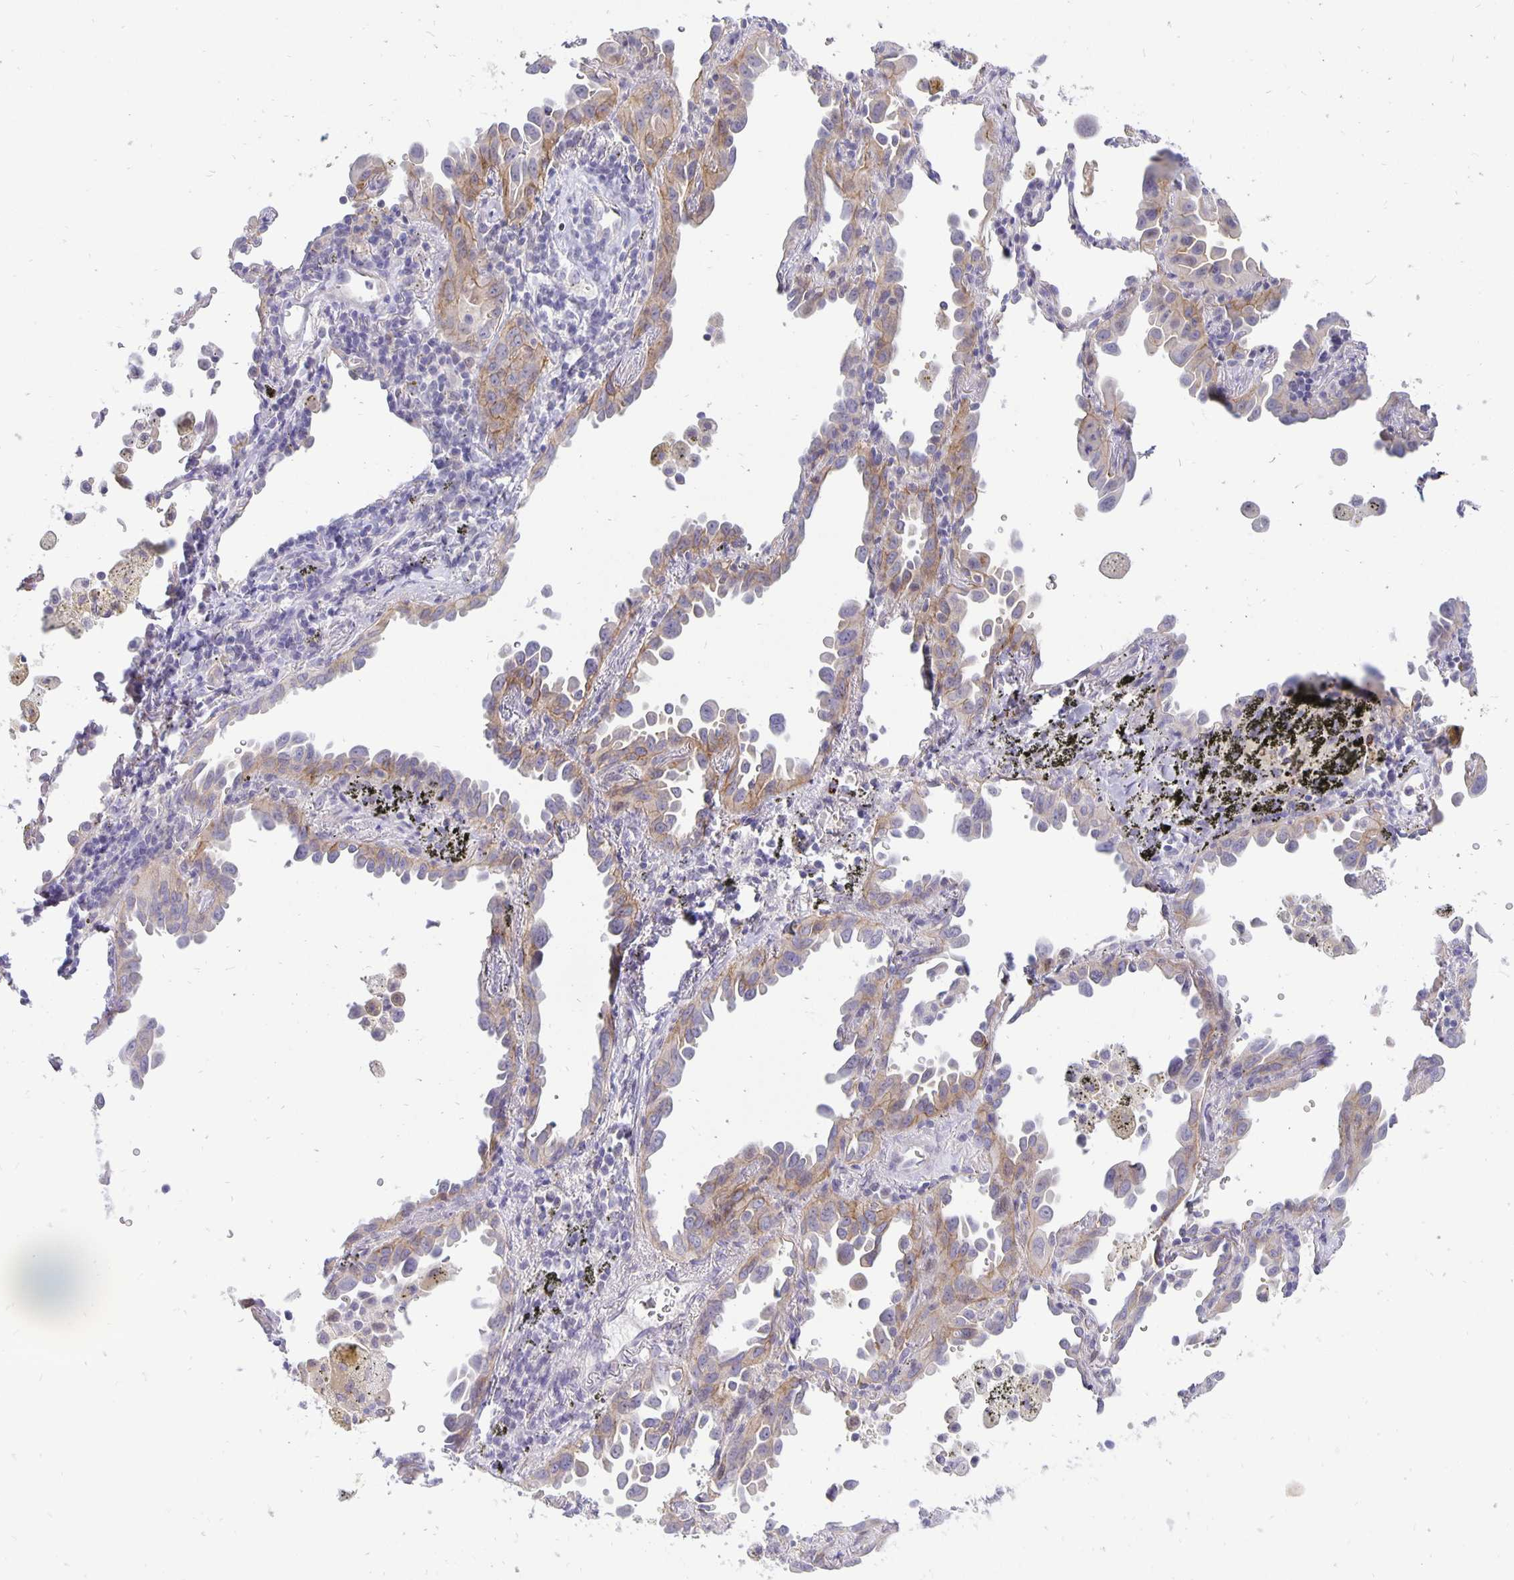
{"staining": {"intensity": "weak", "quantity": "25%-75%", "location": "cytoplasmic/membranous"}, "tissue": "lung cancer", "cell_type": "Tumor cells", "image_type": "cancer", "snomed": [{"axis": "morphology", "description": "Adenocarcinoma, NOS"}, {"axis": "topography", "description": "Lung"}], "caption": "Approximately 25%-75% of tumor cells in lung adenocarcinoma reveal weak cytoplasmic/membranous protein expression as visualized by brown immunohistochemical staining.", "gene": "ERBB2", "patient": {"sex": "male", "age": 68}}